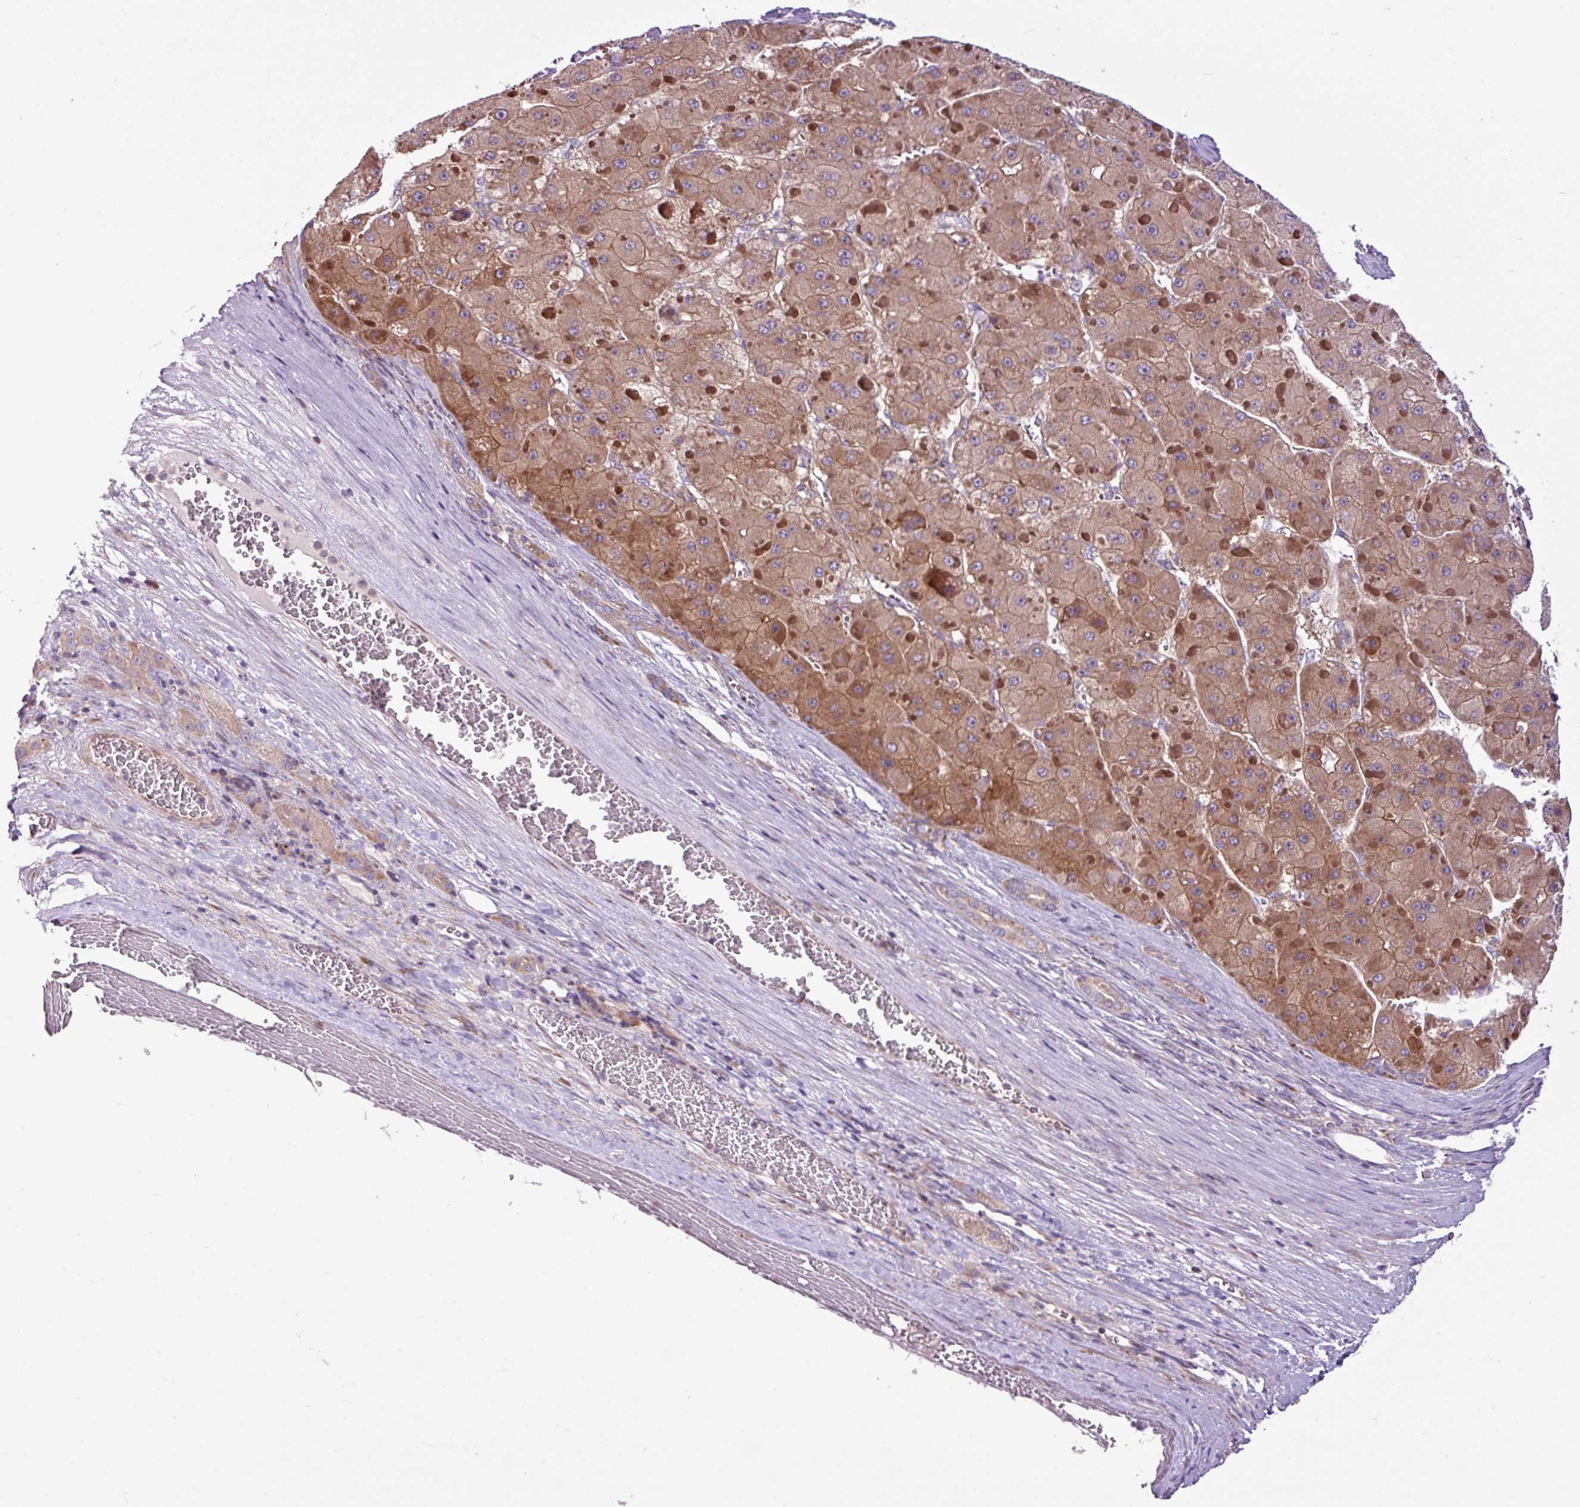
{"staining": {"intensity": "moderate", "quantity": ">75%", "location": "cytoplasmic/membranous"}, "tissue": "liver cancer", "cell_type": "Tumor cells", "image_type": "cancer", "snomed": [{"axis": "morphology", "description": "Carcinoma, Hepatocellular, NOS"}, {"axis": "topography", "description": "Liver"}], "caption": "A medium amount of moderate cytoplasmic/membranous expression is present in about >75% of tumor cells in liver cancer (hepatocellular carcinoma) tissue.", "gene": "MROH2A", "patient": {"sex": "female", "age": 73}}